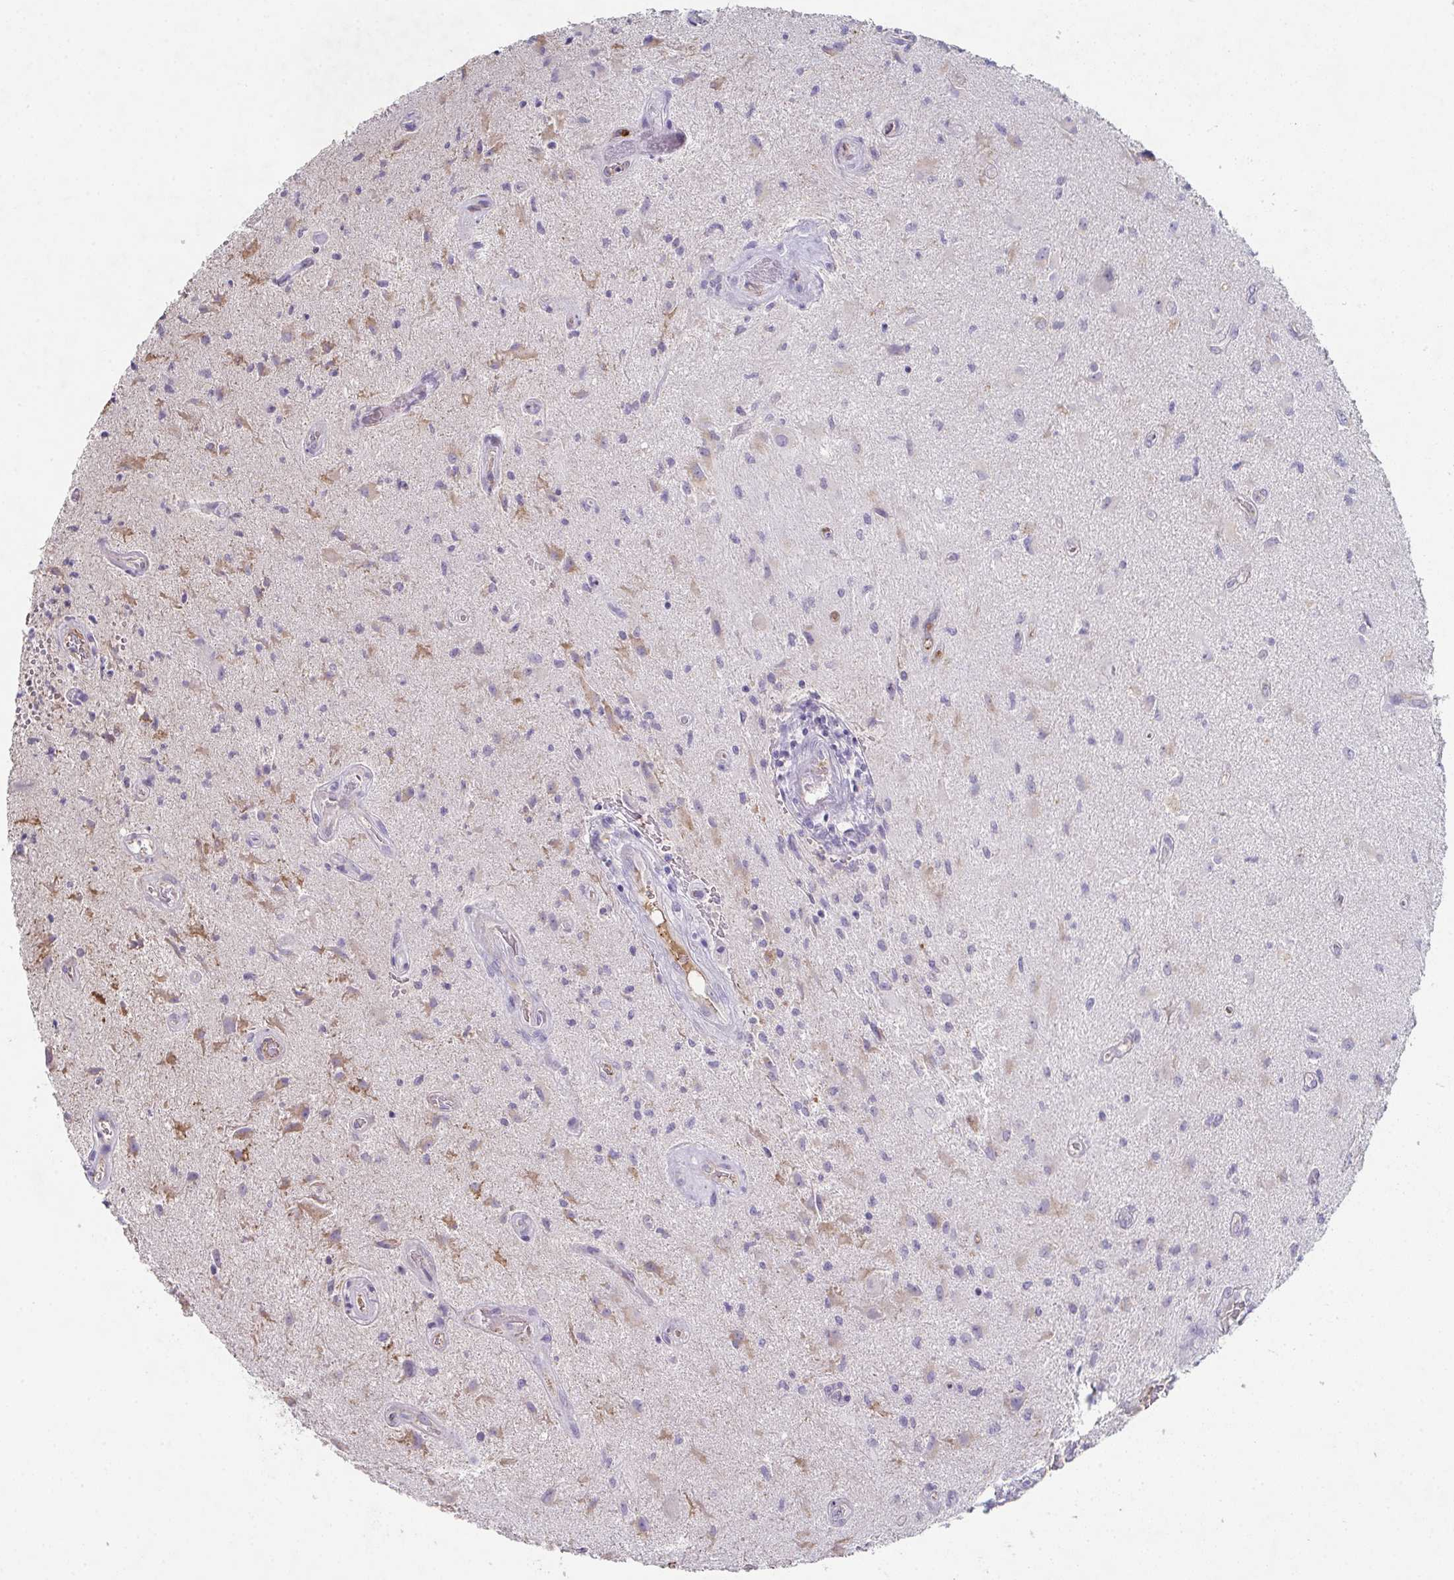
{"staining": {"intensity": "moderate", "quantity": "<25%", "location": "cytoplasmic/membranous"}, "tissue": "glioma", "cell_type": "Tumor cells", "image_type": "cancer", "snomed": [{"axis": "morphology", "description": "Glioma, malignant, High grade"}, {"axis": "topography", "description": "Brain"}], "caption": "Immunohistochemistry histopathology image of human malignant glioma (high-grade) stained for a protein (brown), which reveals low levels of moderate cytoplasmic/membranous positivity in about <25% of tumor cells.", "gene": "ADAM21", "patient": {"sex": "male", "age": 67}}